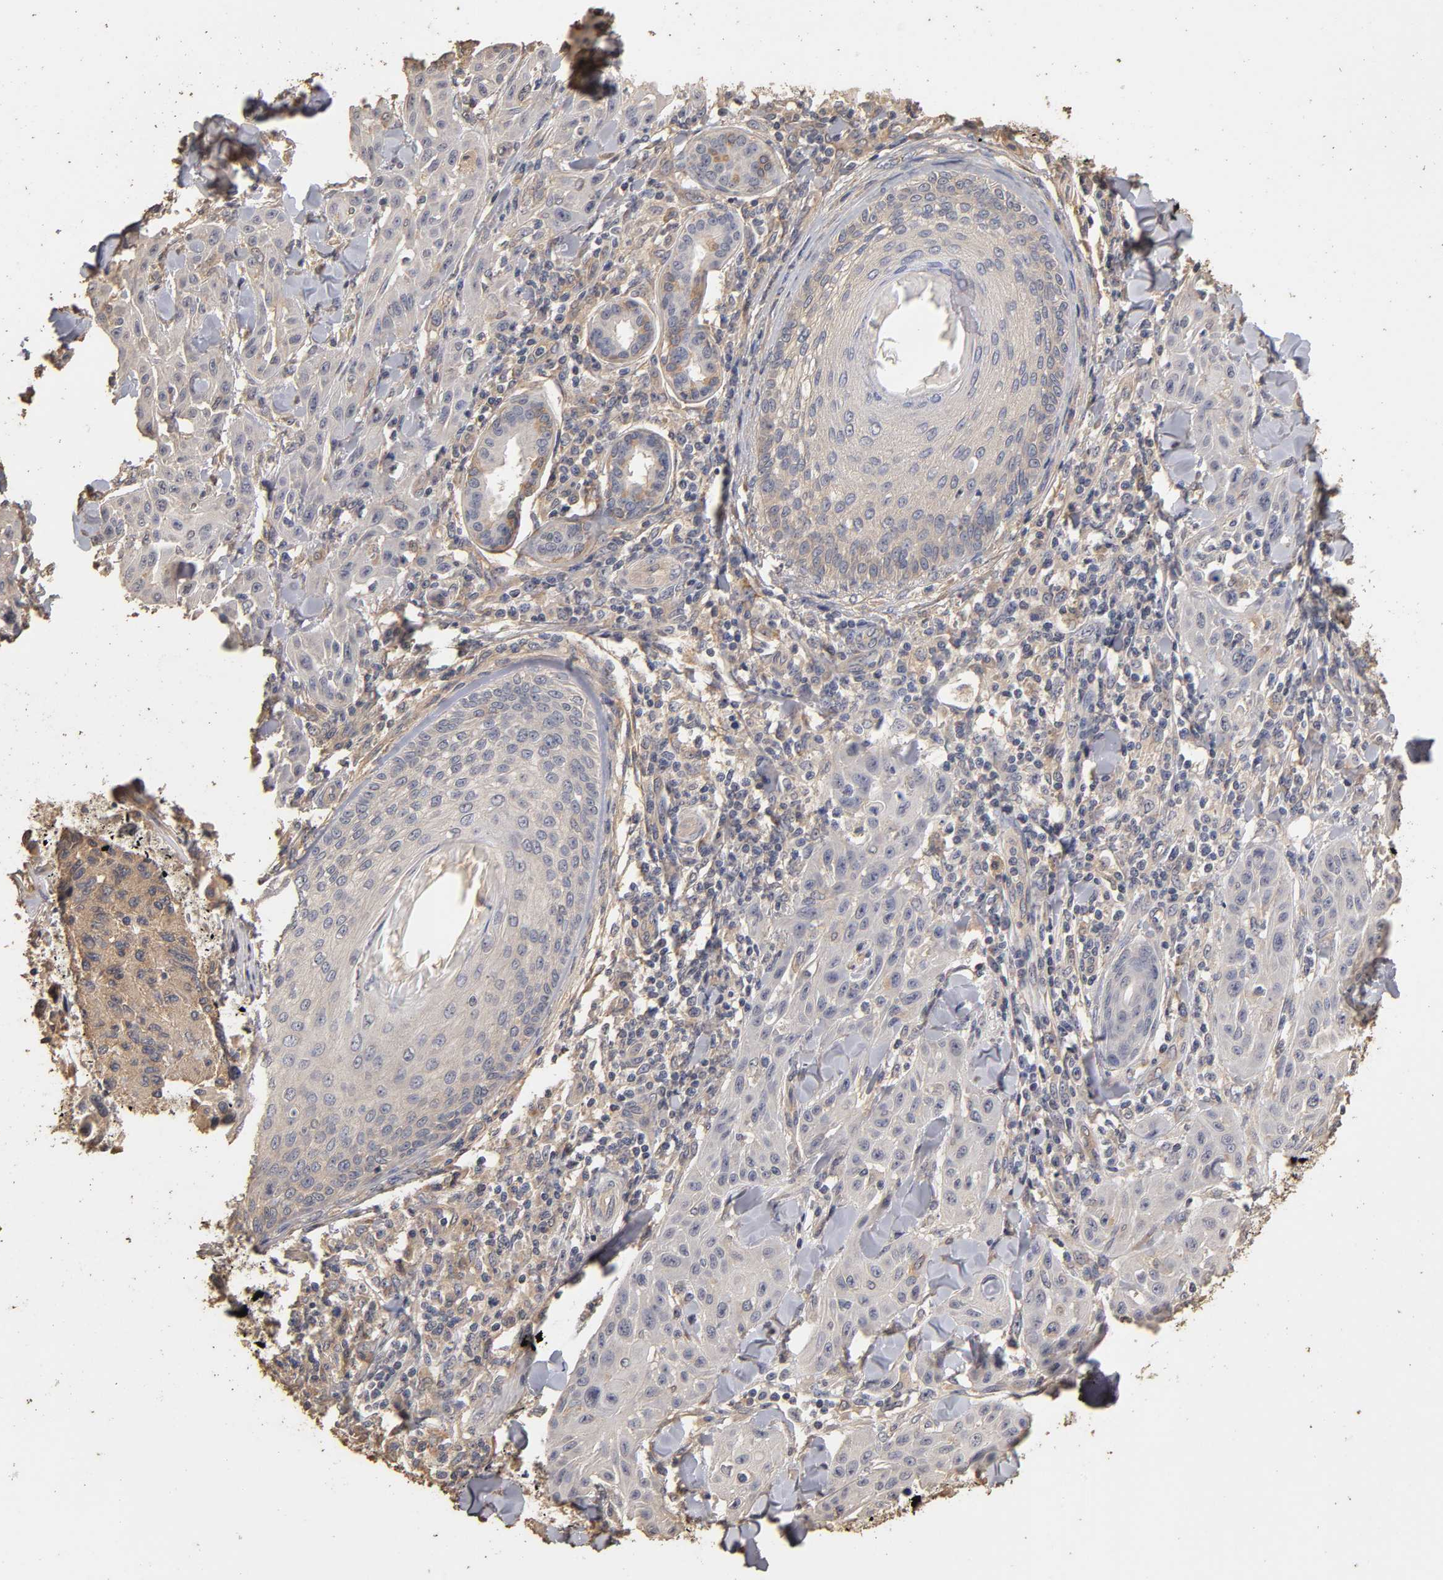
{"staining": {"intensity": "negative", "quantity": "none", "location": "none"}, "tissue": "skin cancer", "cell_type": "Tumor cells", "image_type": "cancer", "snomed": [{"axis": "morphology", "description": "Squamous cell carcinoma, NOS"}, {"axis": "topography", "description": "Skin"}], "caption": "Skin squamous cell carcinoma was stained to show a protein in brown. There is no significant staining in tumor cells.", "gene": "VSIG4", "patient": {"sex": "male", "age": 24}}